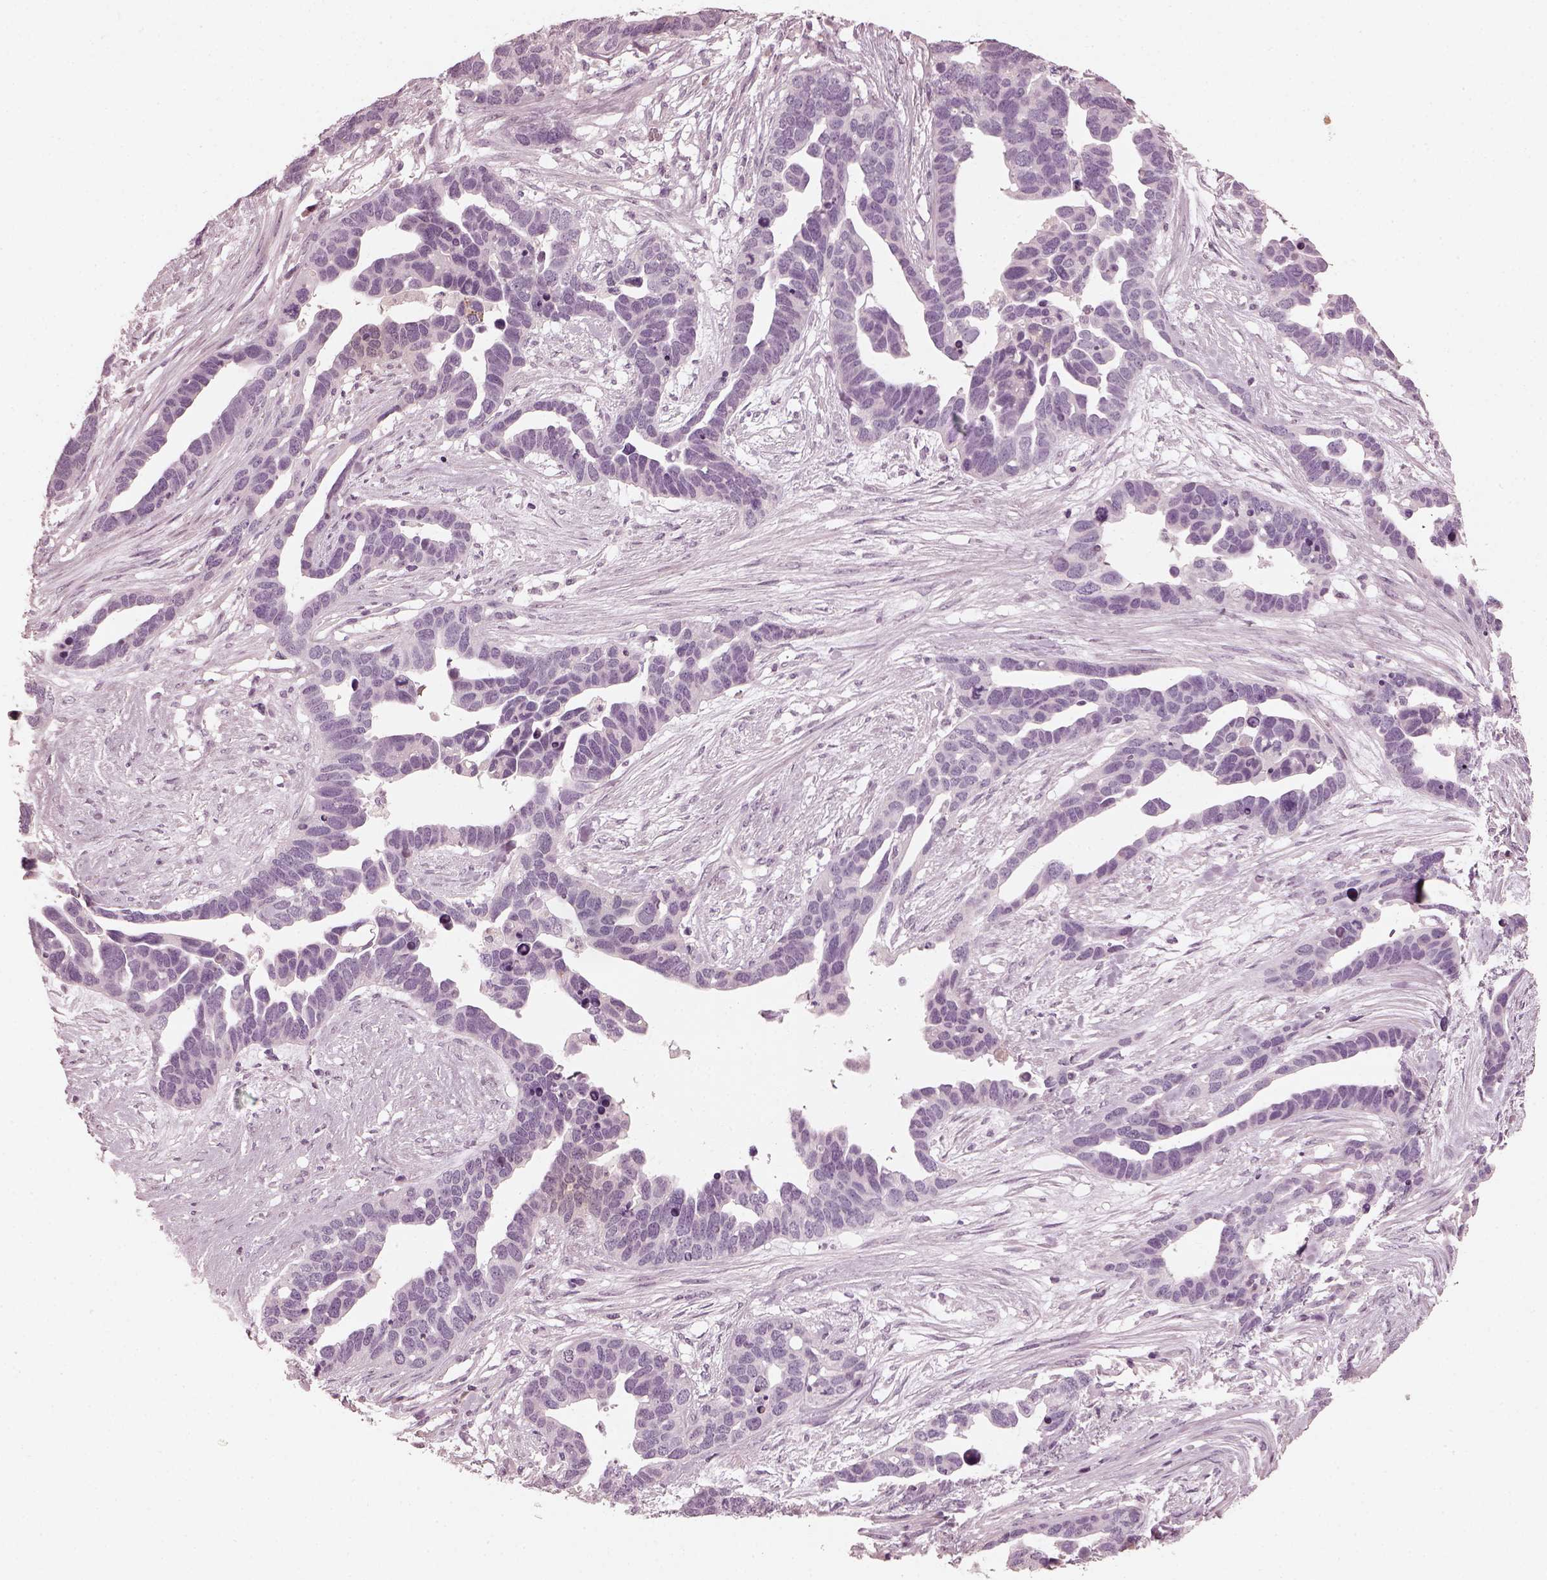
{"staining": {"intensity": "negative", "quantity": "none", "location": "none"}, "tissue": "ovarian cancer", "cell_type": "Tumor cells", "image_type": "cancer", "snomed": [{"axis": "morphology", "description": "Cystadenocarcinoma, serous, NOS"}, {"axis": "topography", "description": "Ovary"}], "caption": "Immunohistochemistry (IHC) of human serous cystadenocarcinoma (ovarian) shows no staining in tumor cells.", "gene": "OPTC", "patient": {"sex": "female", "age": 54}}